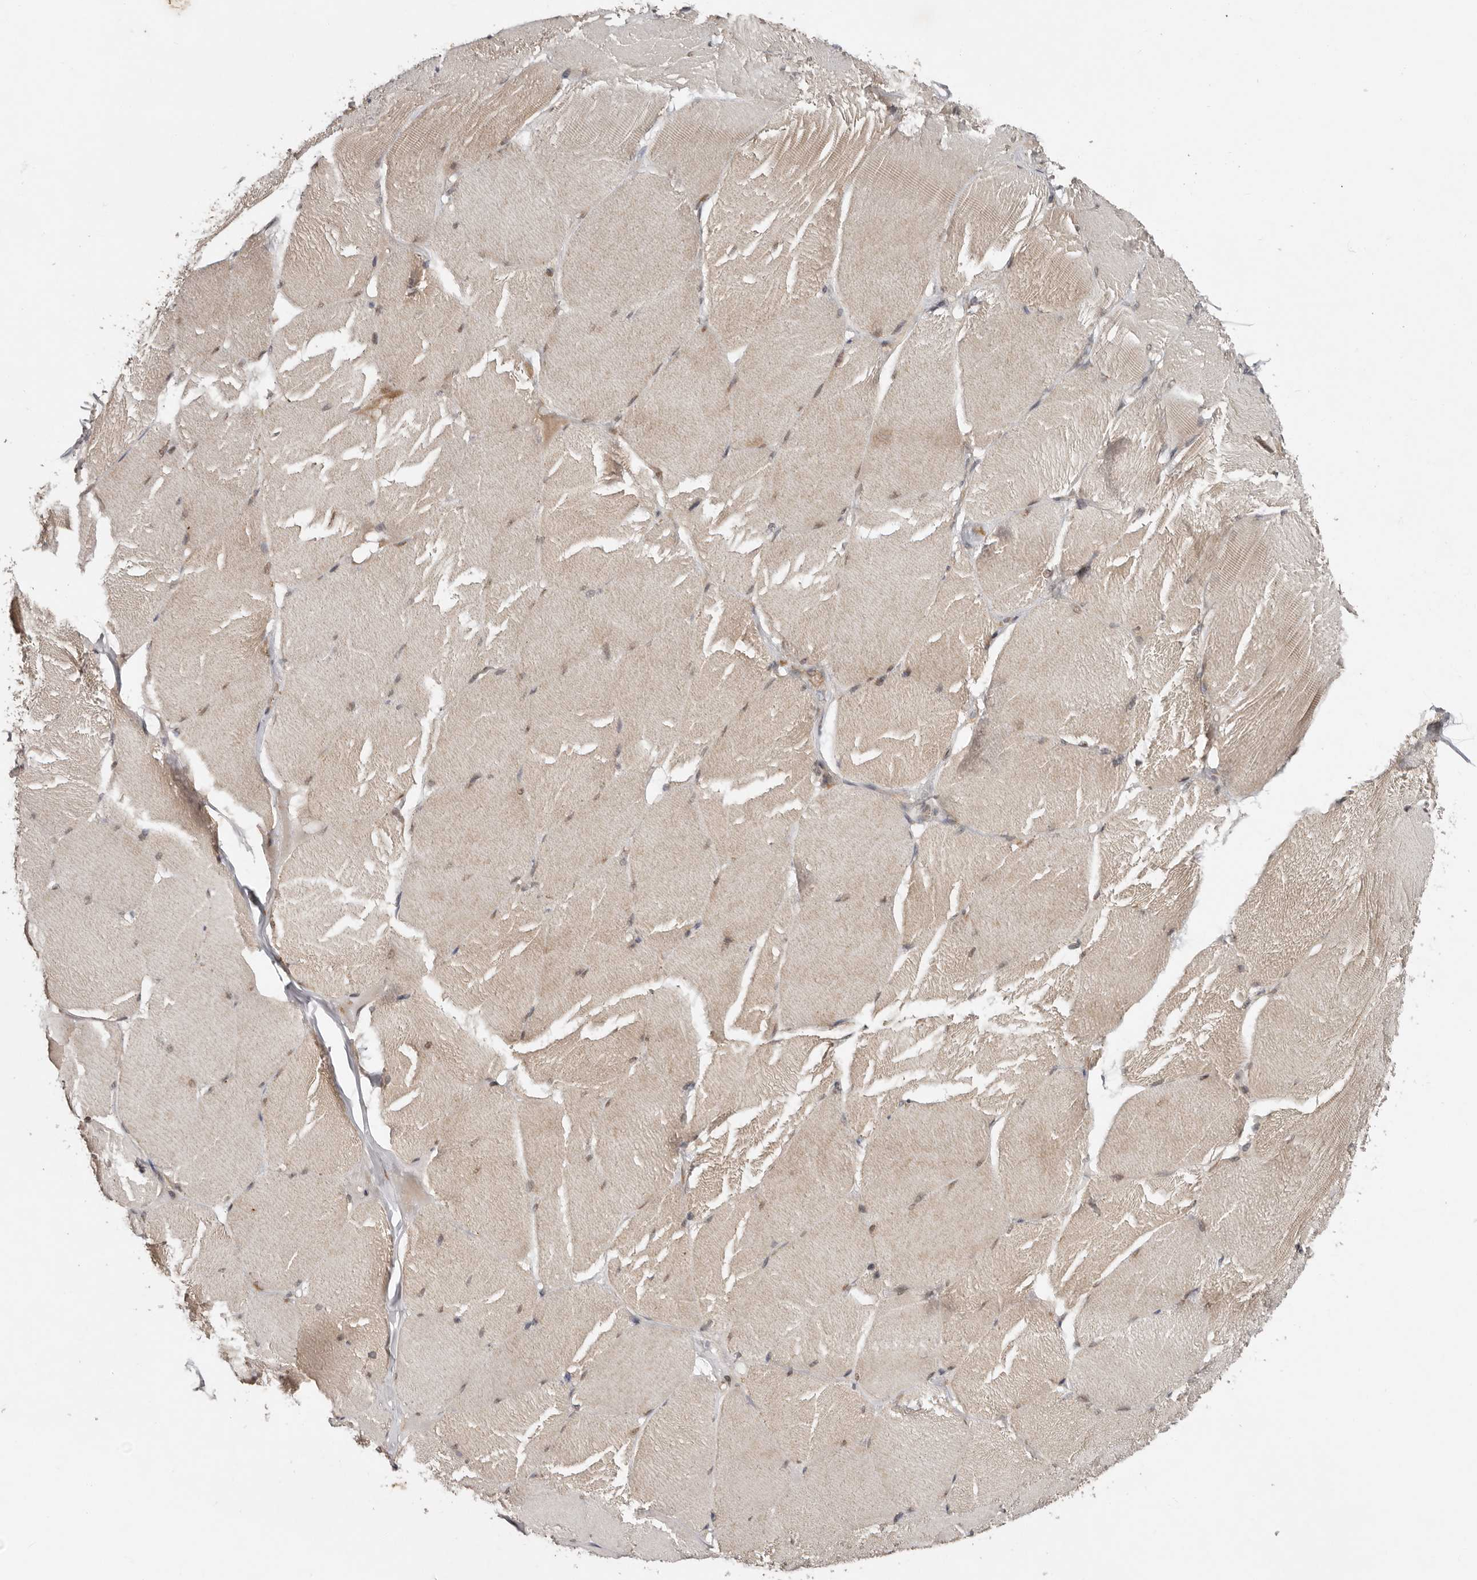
{"staining": {"intensity": "weak", "quantity": "25%-75%", "location": "cytoplasmic/membranous,nuclear"}, "tissue": "skeletal muscle", "cell_type": "Myocytes", "image_type": "normal", "snomed": [{"axis": "morphology", "description": "Normal tissue, NOS"}, {"axis": "topography", "description": "Skin"}, {"axis": "topography", "description": "Skeletal muscle"}], "caption": "Benign skeletal muscle was stained to show a protein in brown. There is low levels of weak cytoplasmic/membranous,nuclear positivity in about 25%-75% of myocytes. (brown staining indicates protein expression, while blue staining denotes nuclei).", "gene": "CHML", "patient": {"sex": "male", "age": 83}}